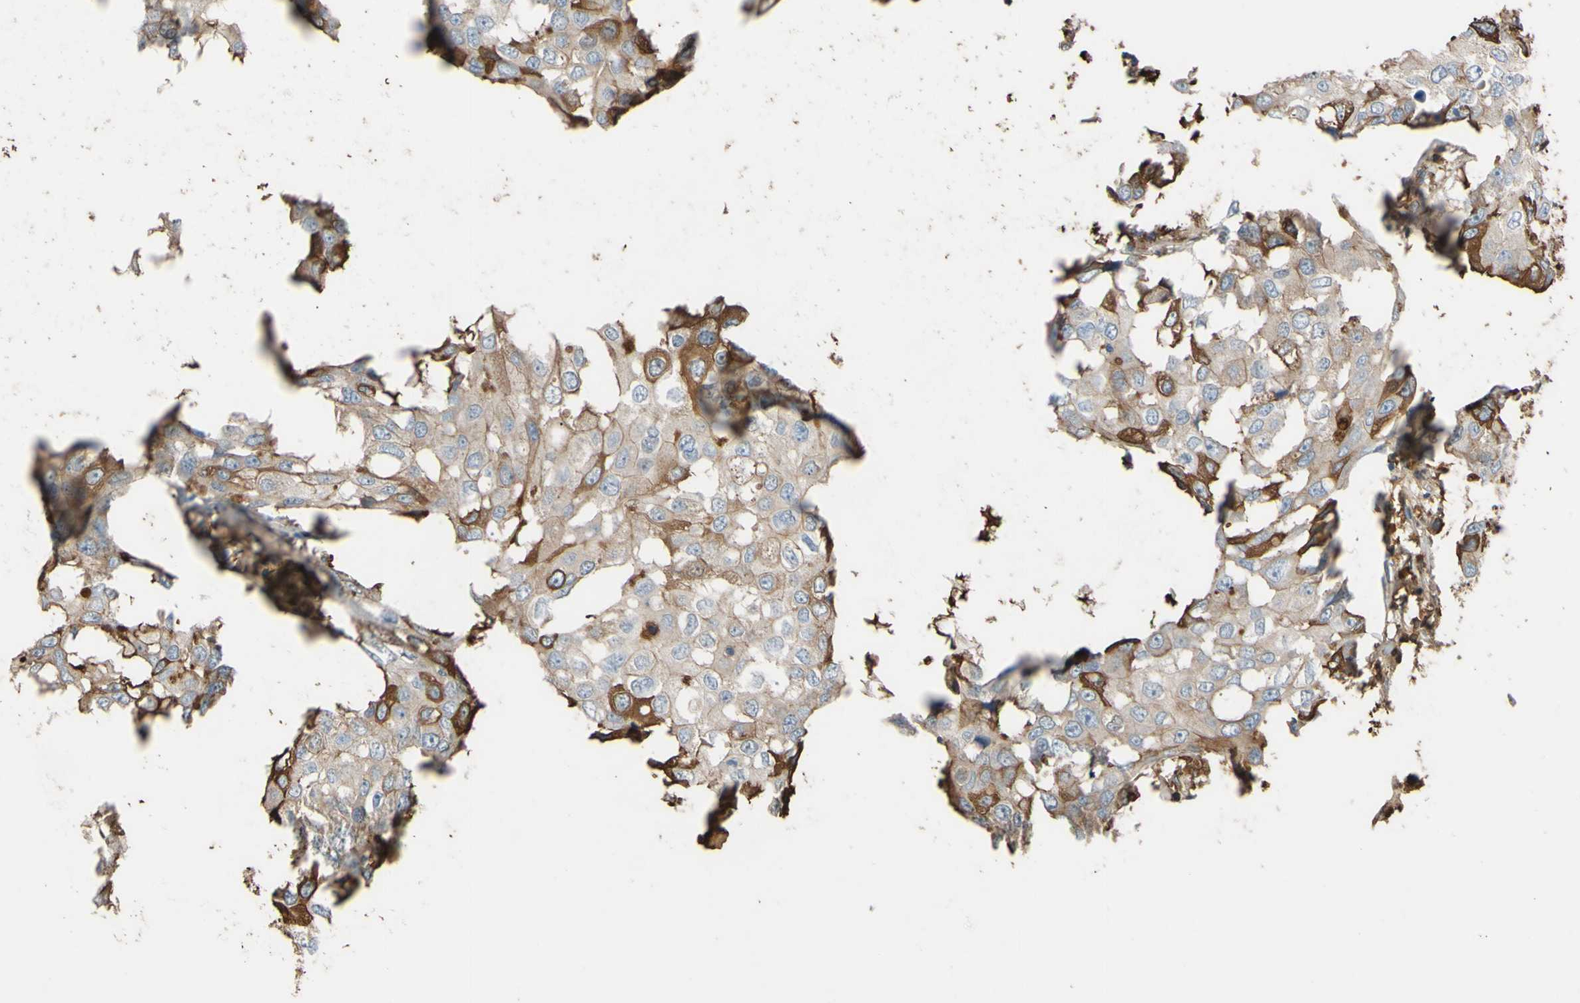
{"staining": {"intensity": "moderate", "quantity": ">75%", "location": "cytoplasmic/membranous"}, "tissue": "breast cancer", "cell_type": "Tumor cells", "image_type": "cancer", "snomed": [{"axis": "morphology", "description": "Duct carcinoma"}, {"axis": "topography", "description": "Breast"}], "caption": "Human breast cancer stained with a brown dye reveals moderate cytoplasmic/membranous positive positivity in approximately >75% of tumor cells.", "gene": "PTGDS", "patient": {"sex": "female", "age": 27}}